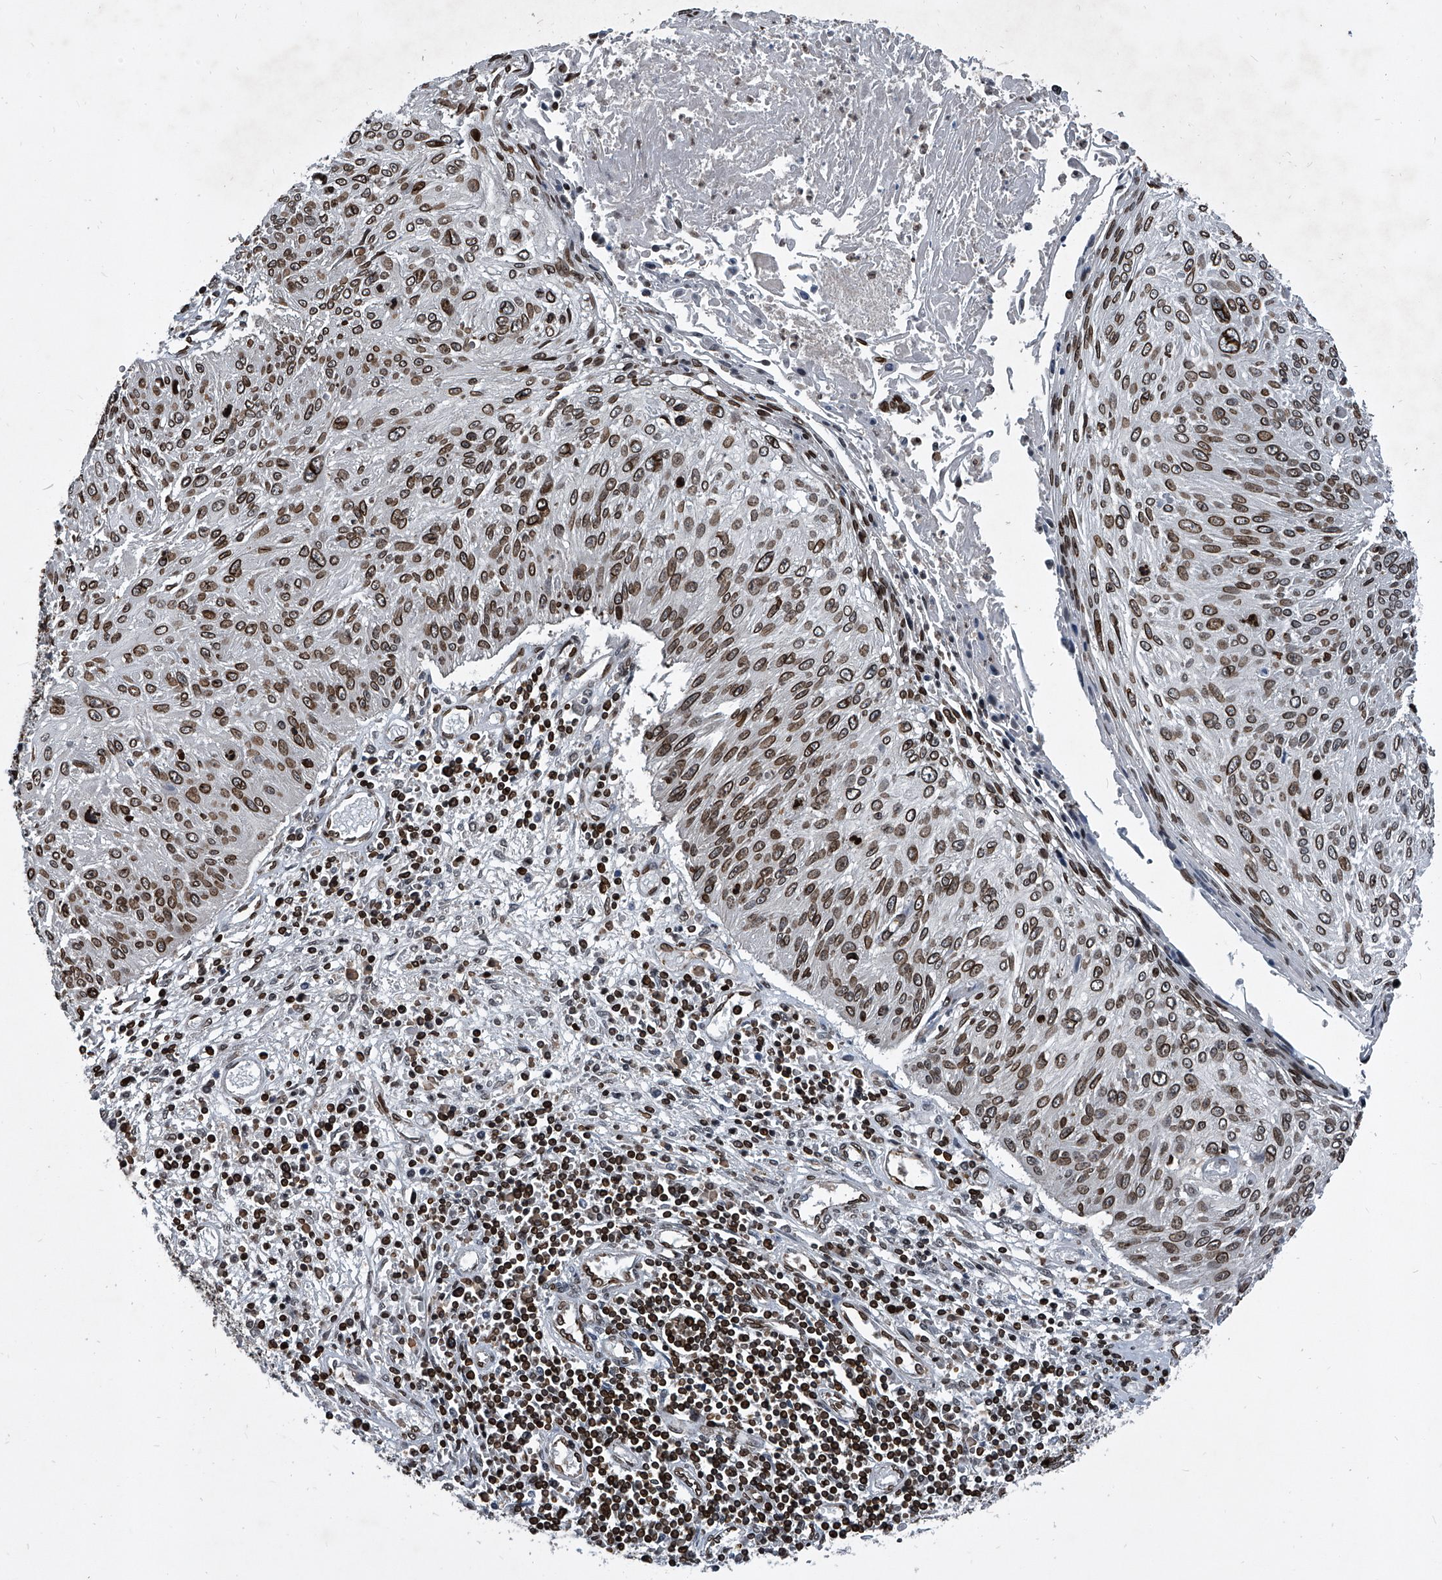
{"staining": {"intensity": "moderate", "quantity": ">75%", "location": "cytoplasmic/membranous,nuclear"}, "tissue": "cervical cancer", "cell_type": "Tumor cells", "image_type": "cancer", "snomed": [{"axis": "morphology", "description": "Squamous cell carcinoma, NOS"}, {"axis": "topography", "description": "Cervix"}], "caption": "Immunohistochemistry (IHC) of cervical cancer (squamous cell carcinoma) reveals medium levels of moderate cytoplasmic/membranous and nuclear positivity in about >75% of tumor cells.", "gene": "PHF20", "patient": {"sex": "female", "age": 51}}